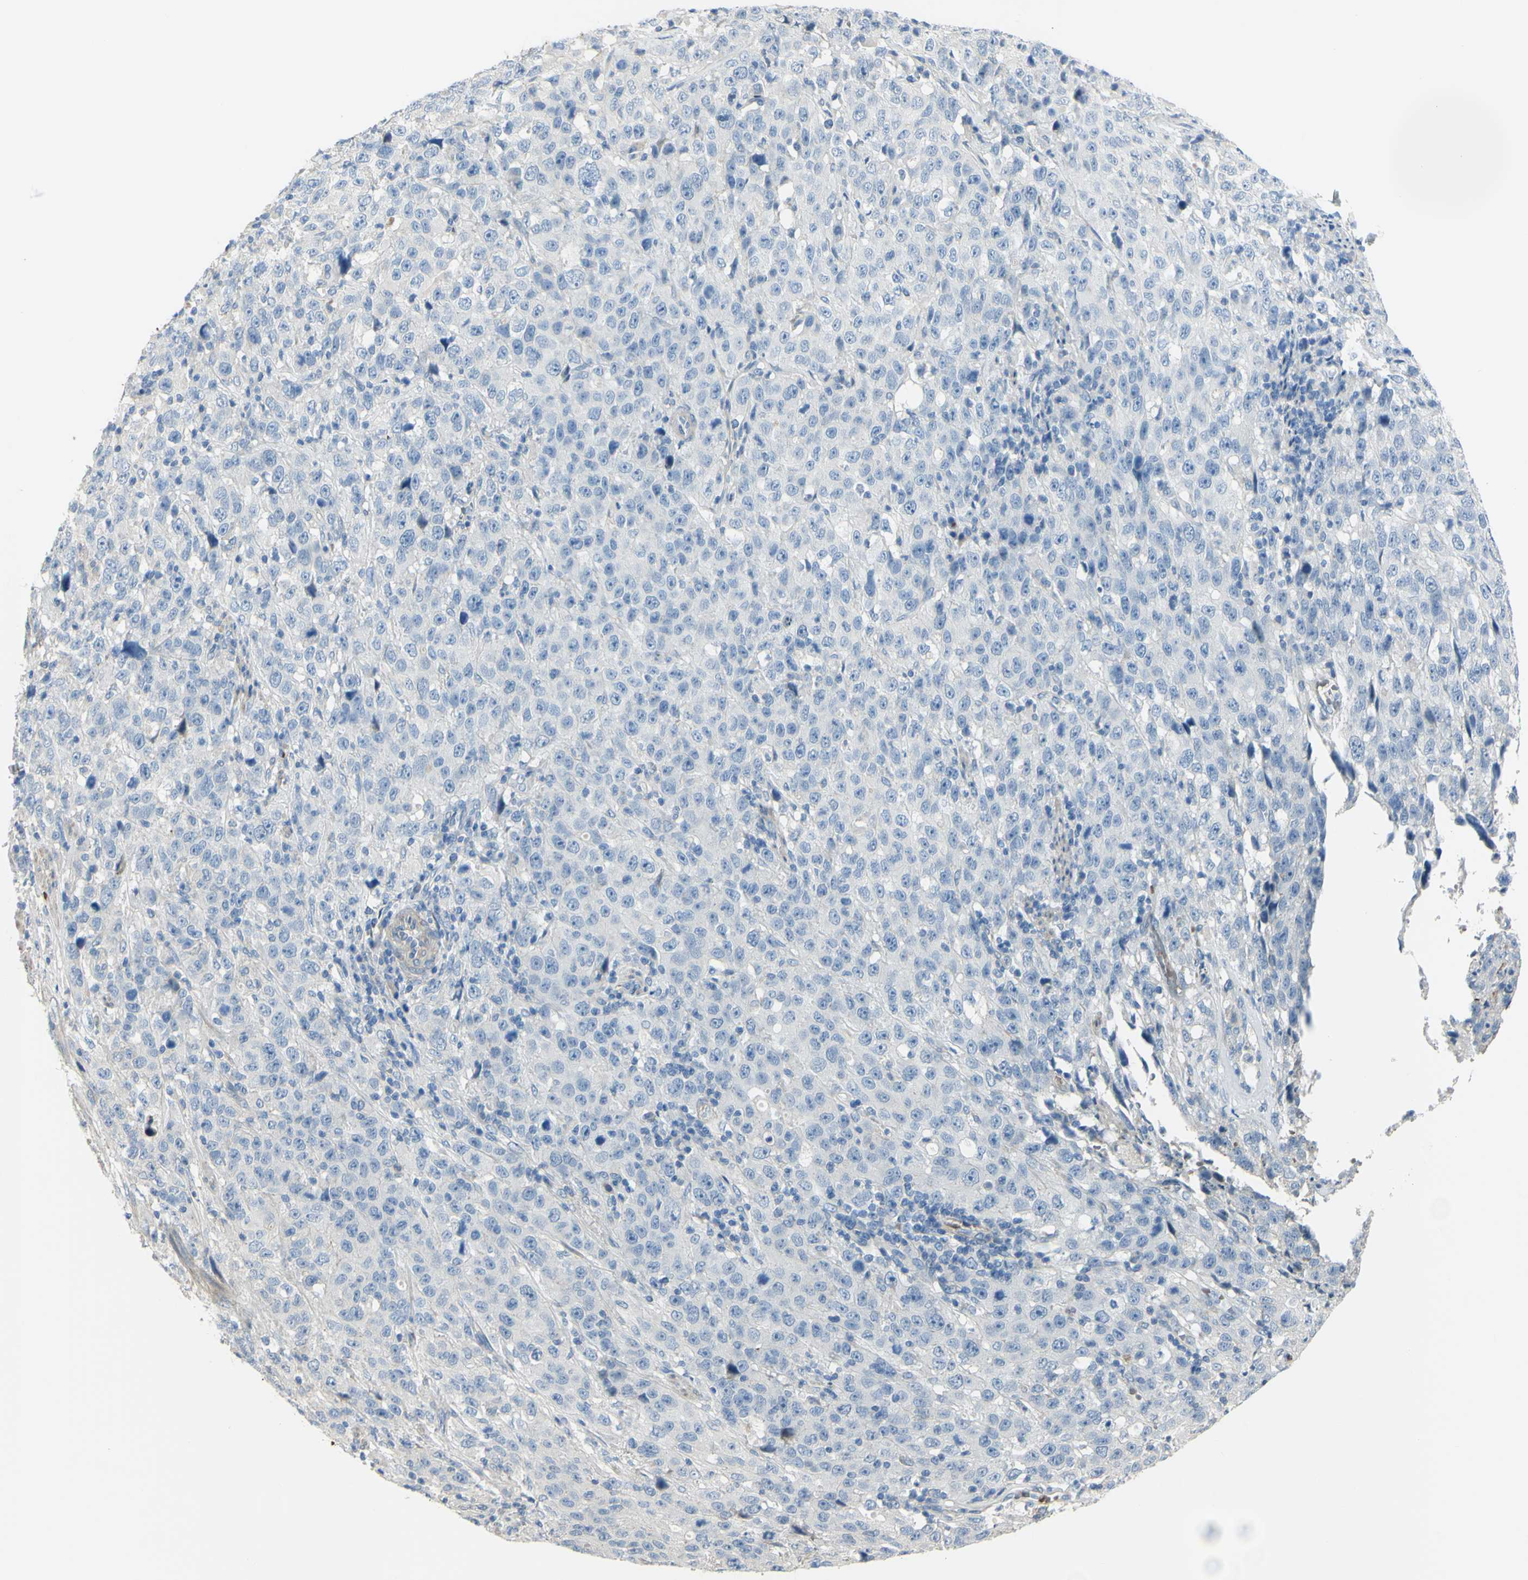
{"staining": {"intensity": "negative", "quantity": "none", "location": "none"}, "tissue": "stomach cancer", "cell_type": "Tumor cells", "image_type": "cancer", "snomed": [{"axis": "morphology", "description": "Normal tissue, NOS"}, {"axis": "morphology", "description": "Adenocarcinoma, NOS"}, {"axis": "topography", "description": "Stomach"}], "caption": "High magnification brightfield microscopy of stomach adenocarcinoma stained with DAB (brown) and counterstained with hematoxylin (blue): tumor cells show no significant staining. The staining was performed using DAB (3,3'-diaminobenzidine) to visualize the protein expression in brown, while the nuclei were stained in blue with hematoxylin (Magnification: 20x).", "gene": "NCBP2L", "patient": {"sex": "male", "age": 48}}